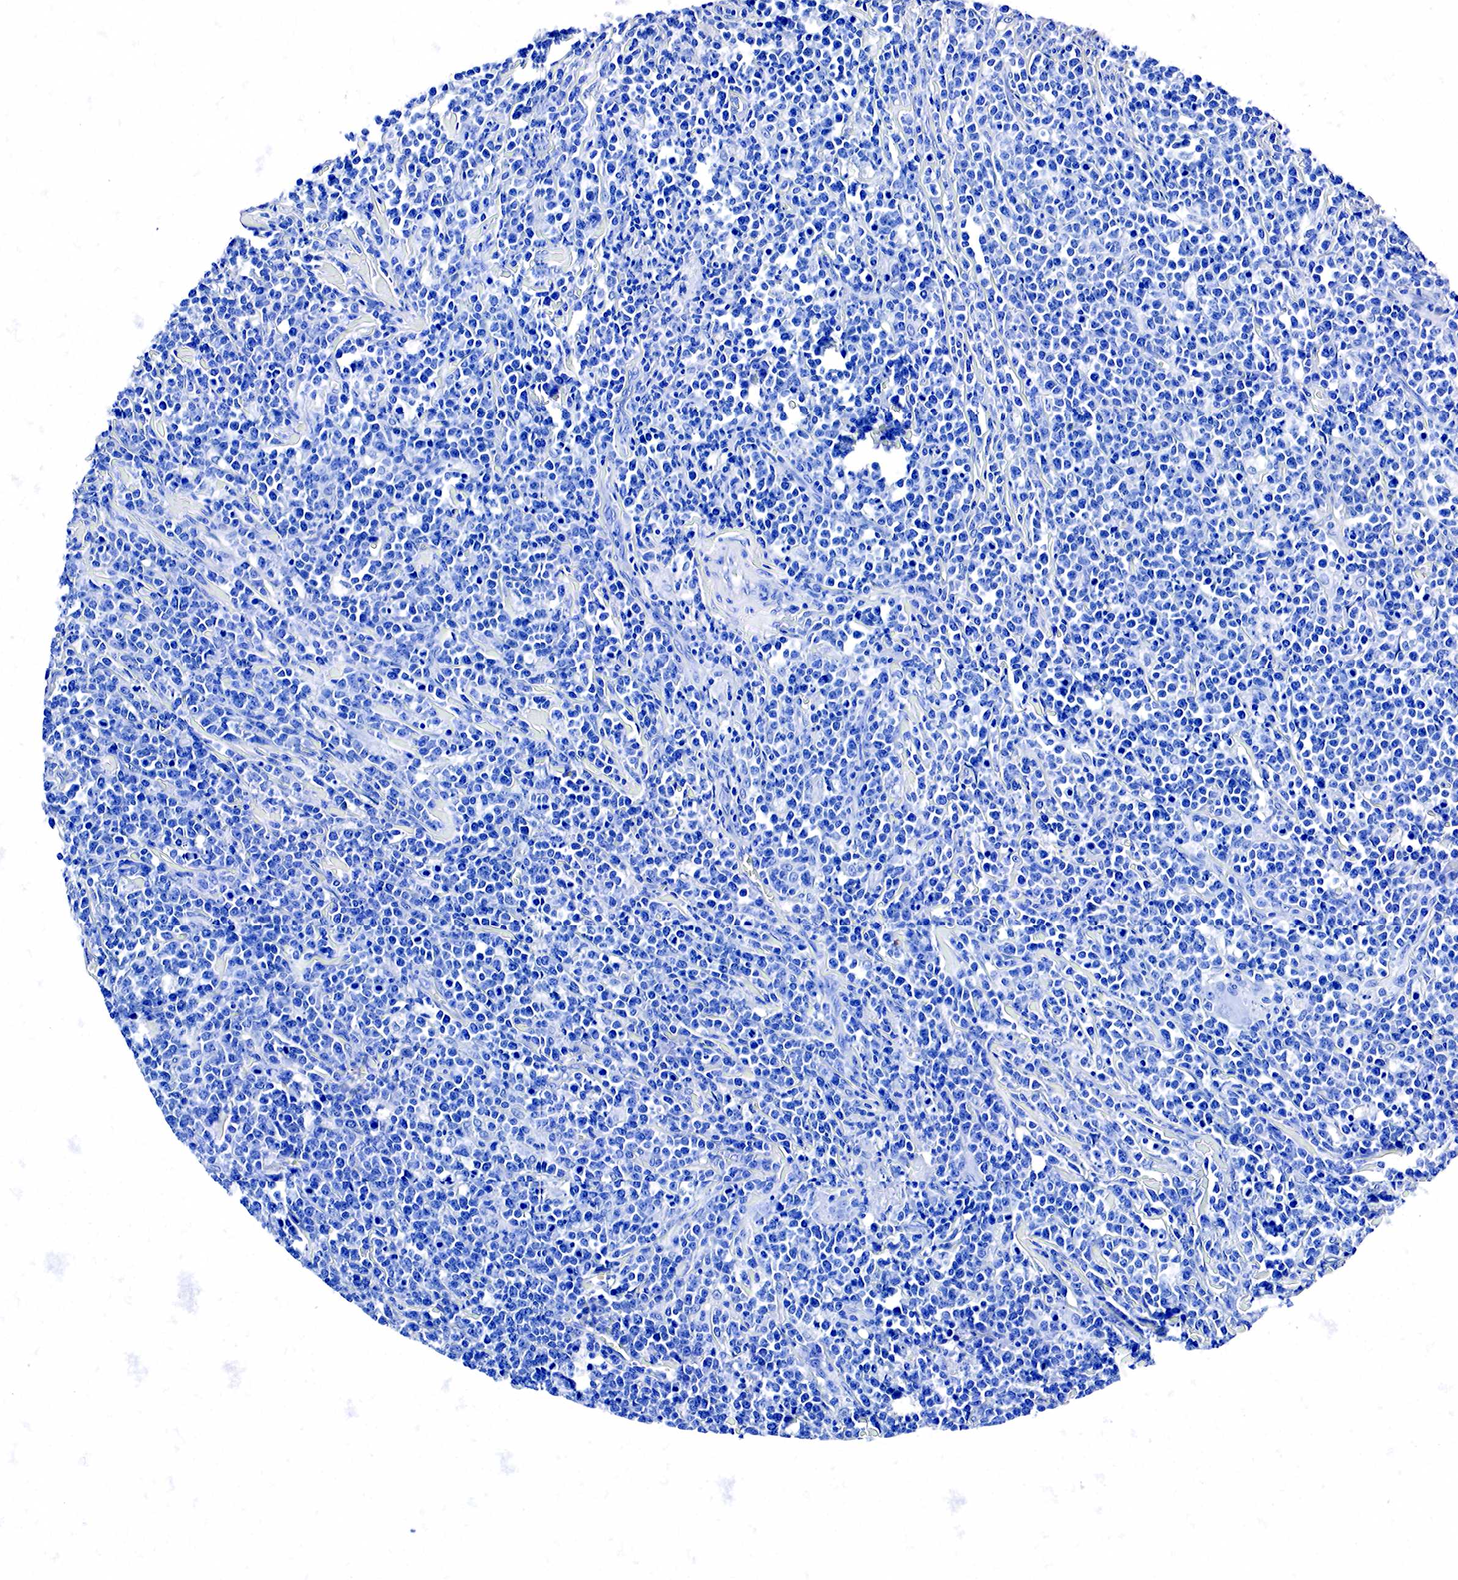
{"staining": {"intensity": "negative", "quantity": "none", "location": "none"}, "tissue": "lymphoma", "cell_type": "Tumor cells", "image_type": "cancer", "snomed": [{"axis": "morphology", "description": "Malignant lymphoma, non-Hodgkin's type, High grade"}, {"axis": "topography", "description": "Small intestine"}, {"axis": "topography", "description": "Colon"}], "caption": "Lymphoma was stained to show a protein in brown. There is no significant staining in tumor cells. Nuclei are stained in blue.", "gene": "ACP3", "patient": {"sex": "male", "age": 8}}